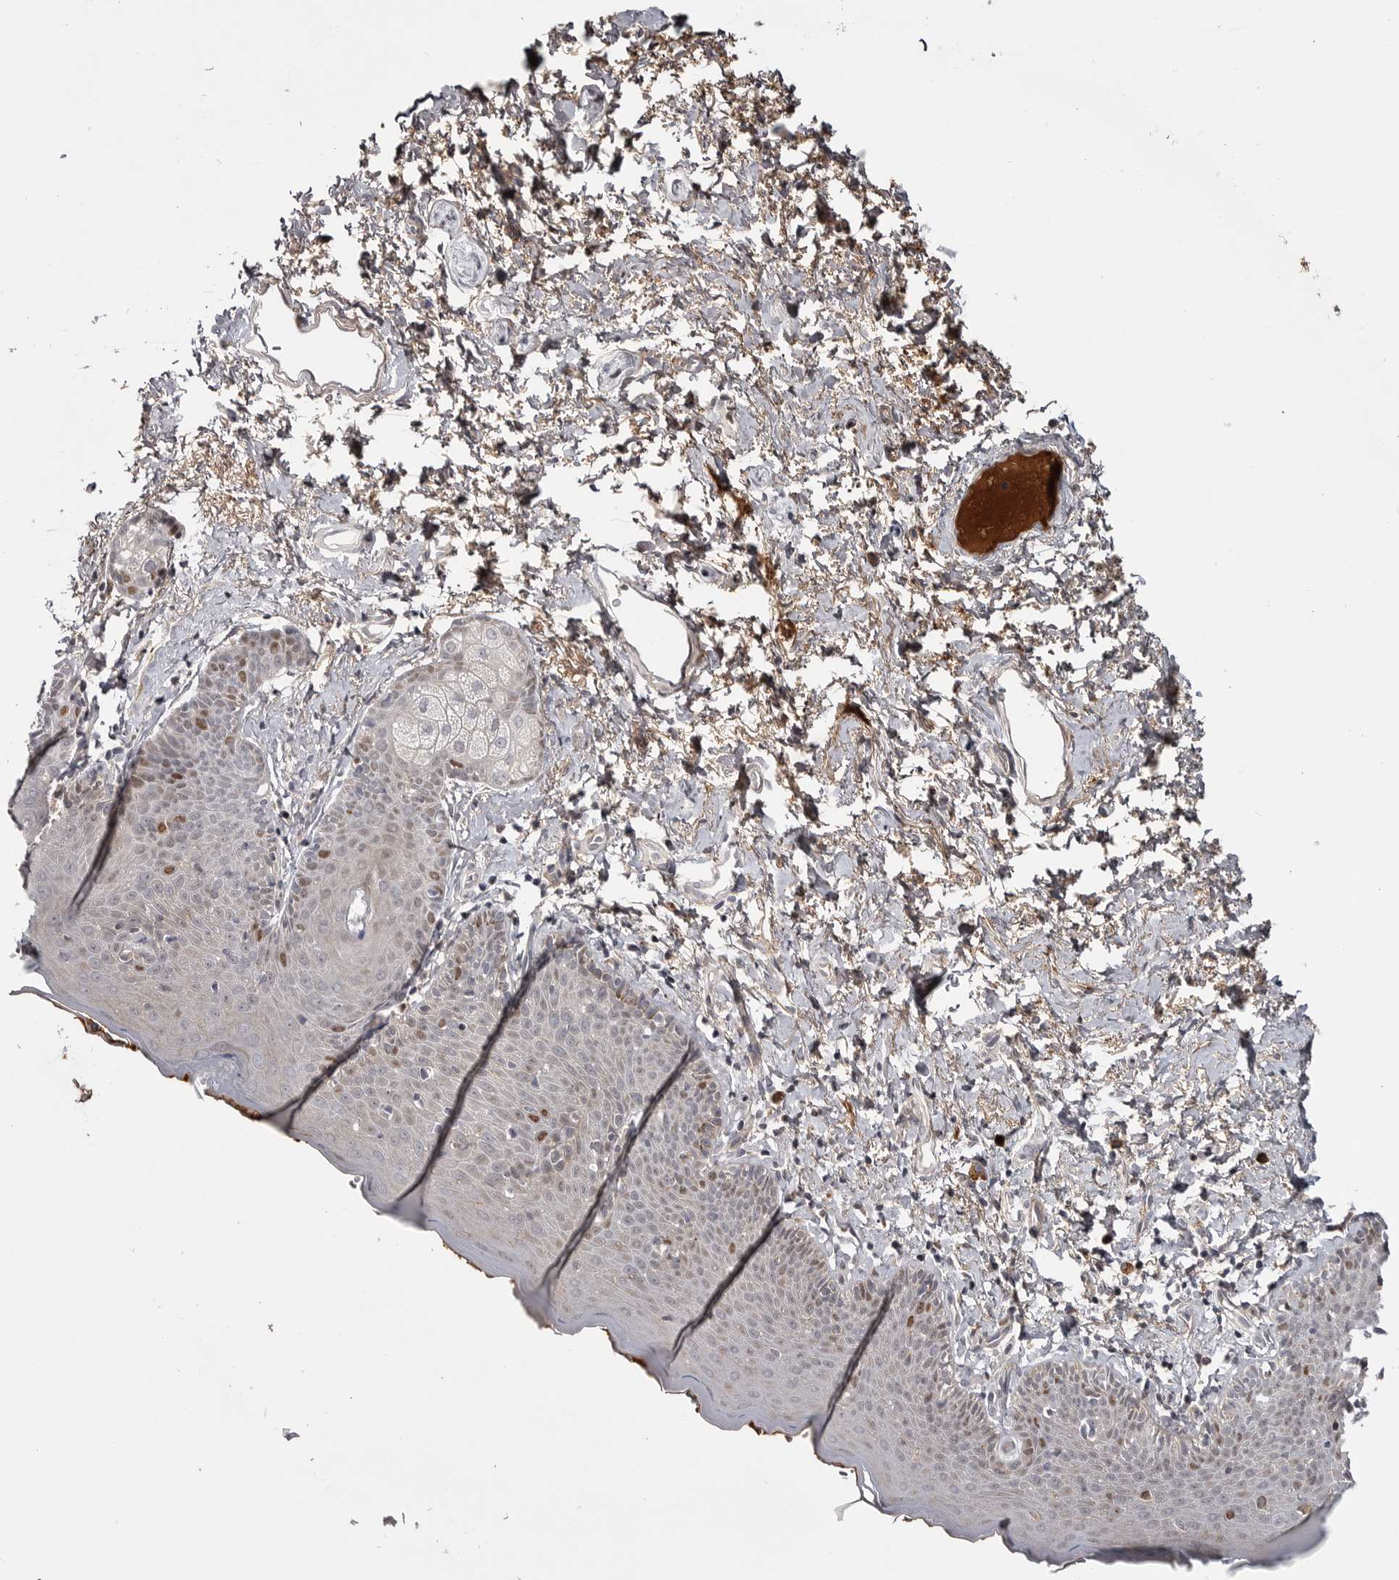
{"staining": {"intensity": "moderate", "quantity": "25%-75%", "location": "nuclear"}, "tissue": "skin", "cell_type": "Epidermal cells", "image_type": "normal", "snomed": [{"axis": "morphology", "description": "Normal tissue, NOS"}, {"axis": "topography", "description": "Vulva"}], "caption": "This image demonstrates IHC staining of benign skin, with medium moderate nuclear staining in approximately 25%-75% of epidermal cells.", "gene": "ZNF277", "patient": {"sex": "female", "age": 66}}